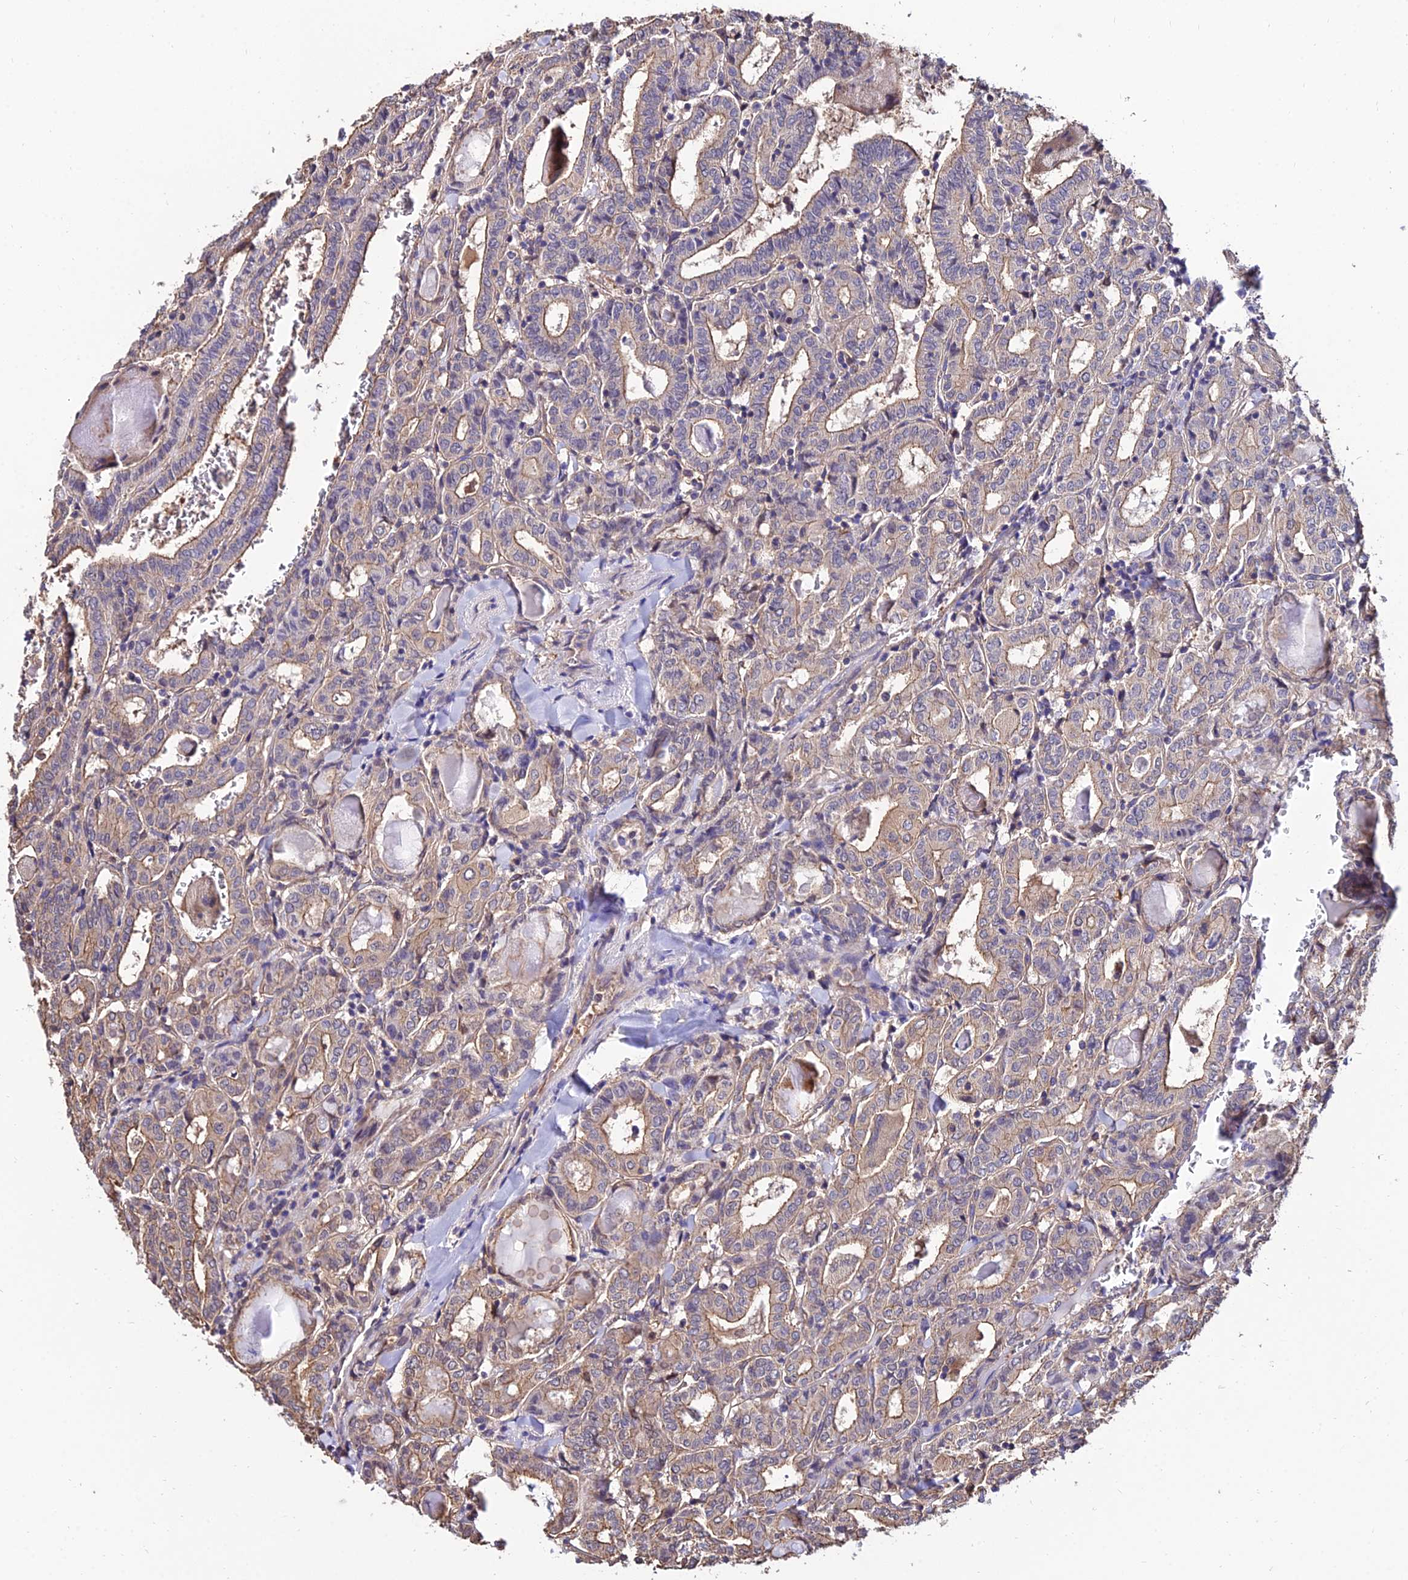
{"staining": {"intensity": "weak", "quantity": ">75%", "location": "cytoplasmic/membranous"}, "tissue": "thyroid cancer", "cell_type": "Tumor cells", "image_type": "cancer", "snomed": [{"axis": "morphology", "description": "Papillary adenocarcinoma, NOS"}, {"axis": "topography", "description": "Thyroid gland"}], "caption": "IHC (DAB (3,3'-diaminobenzidine)) staining of thyroid papillary adenocarcinoma shows weak cytoplasmic/membranous protein staining in about >75% of tumor cells.", "gene": "CALM2", "patient": {"sex": "female", "age": 72}}